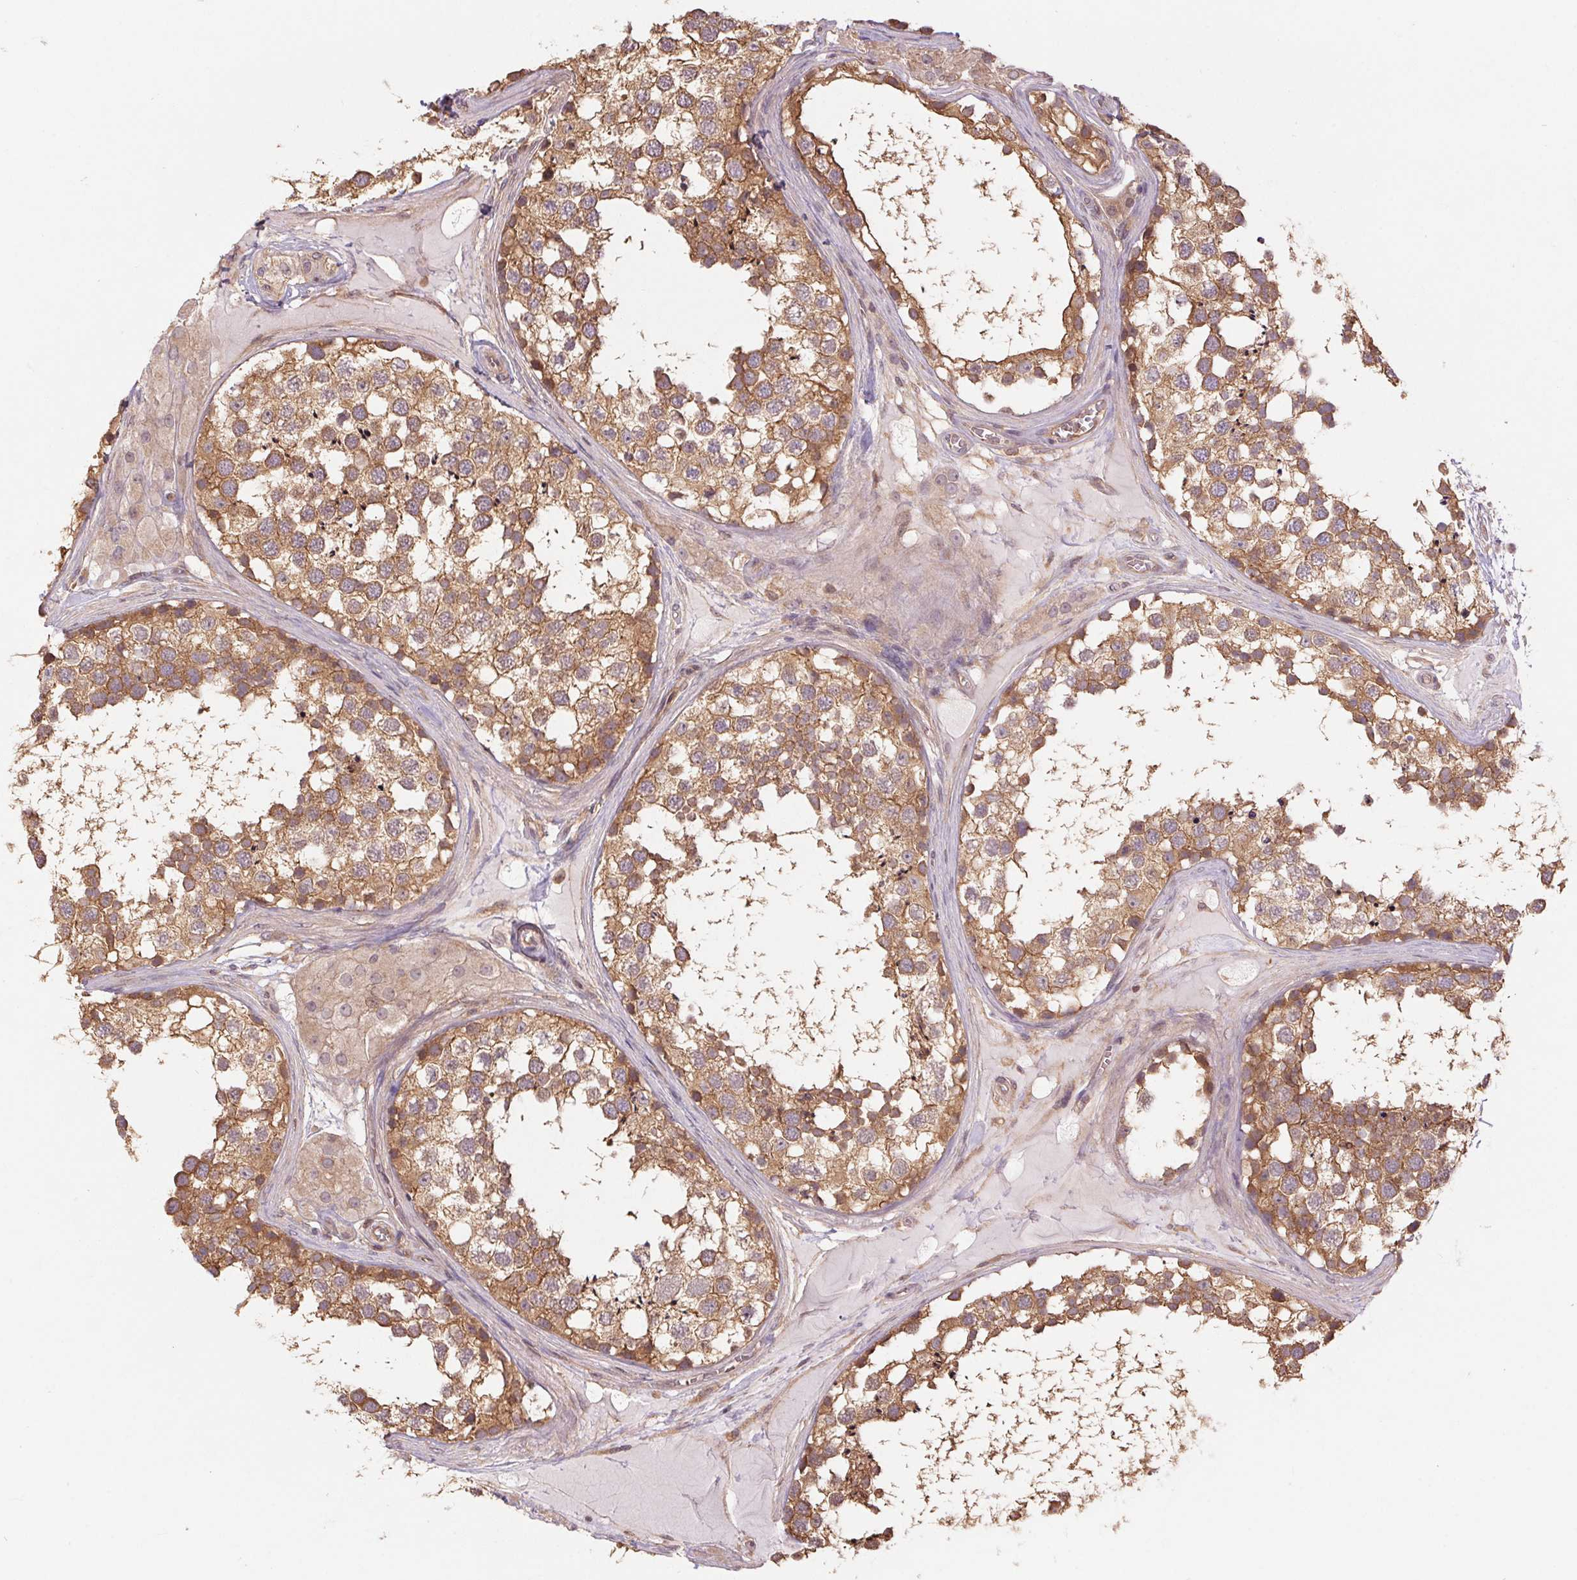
{"staining": {"intensity": "moderate", "quantity": ">75%", "location": "cytoplasmic/membranous"}, "tissue": "testis", "cell_type": "Cells in seminiferous ducts", "image_type": "normal", "snomed": [{"axis": "morphology", "description": "Normal tissue, NOS"}, {"axis": "morphology", "description": "Seminoma, NOS"}, {"axis": "topography", "description": "Testis"}], "caption": "This image demonstrates immunohistochemistry (IHC) staining of benign human testis, with medium moderate cytoplasmic/membranous staining in approximately >75% of cells in seminiferous ducts.", "gene": "TUBA1A", "patient": {"sex": "male", "age": 65}}